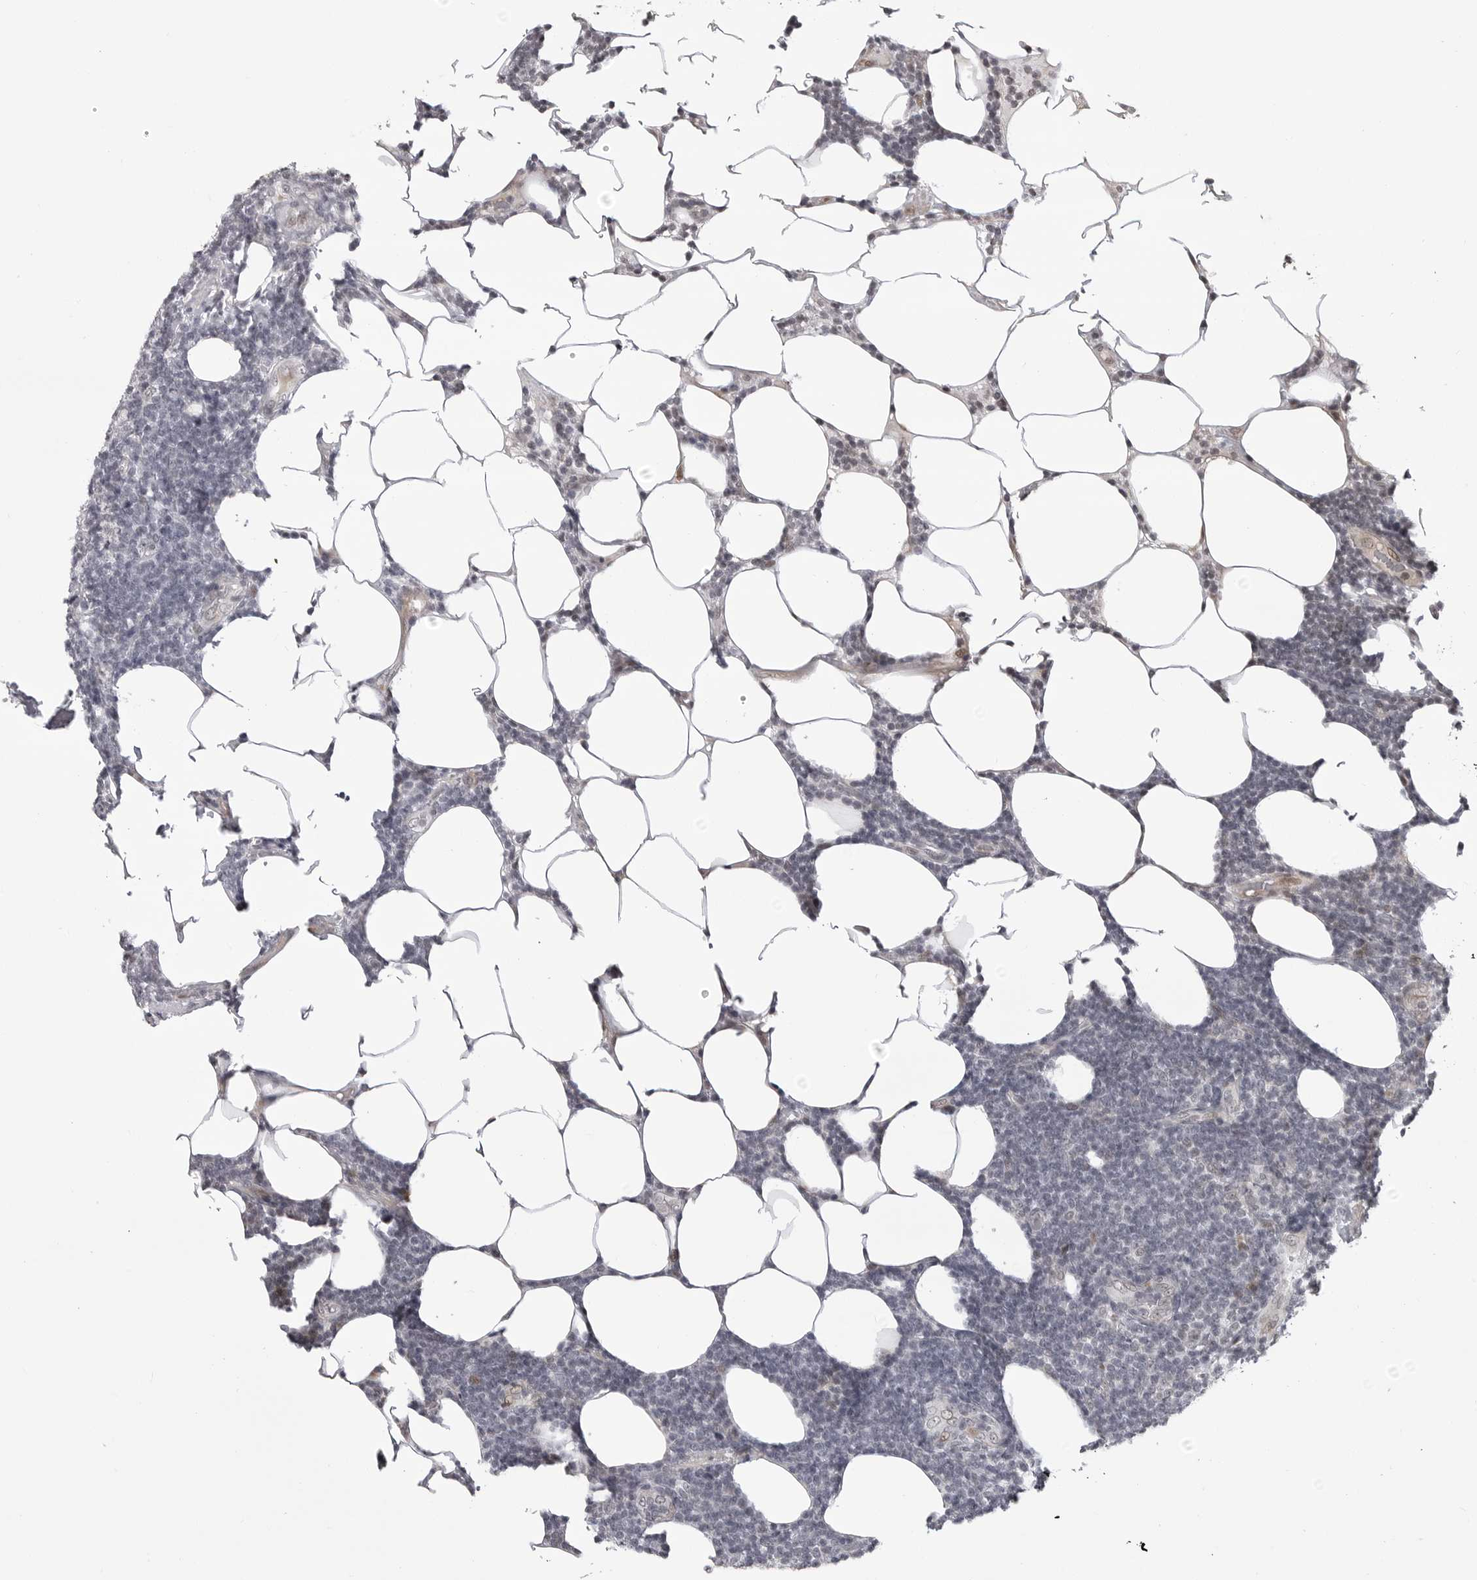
{"staining": {"intensity": "negative", "quantity": "none", "location": "none"}, "tissue": "lymphoma", "cell_type": "Tumor cells", "image_type": "cancer", "snomed": [{"axis": "morphology", "description": "Malignant lymphoma, non-Hodgkin's type, Low grade"}, {"axis": "topography", "description": "Lymph node"}], "caption": "This micrograph is of lymphoma stained with immunohistochemistry to label a protein in brown with the nuclei are counter-stained blue. There is no positivity in tumor cells.", "gene": "PHF3", "patient": {"sex": "male", "age": 66}}